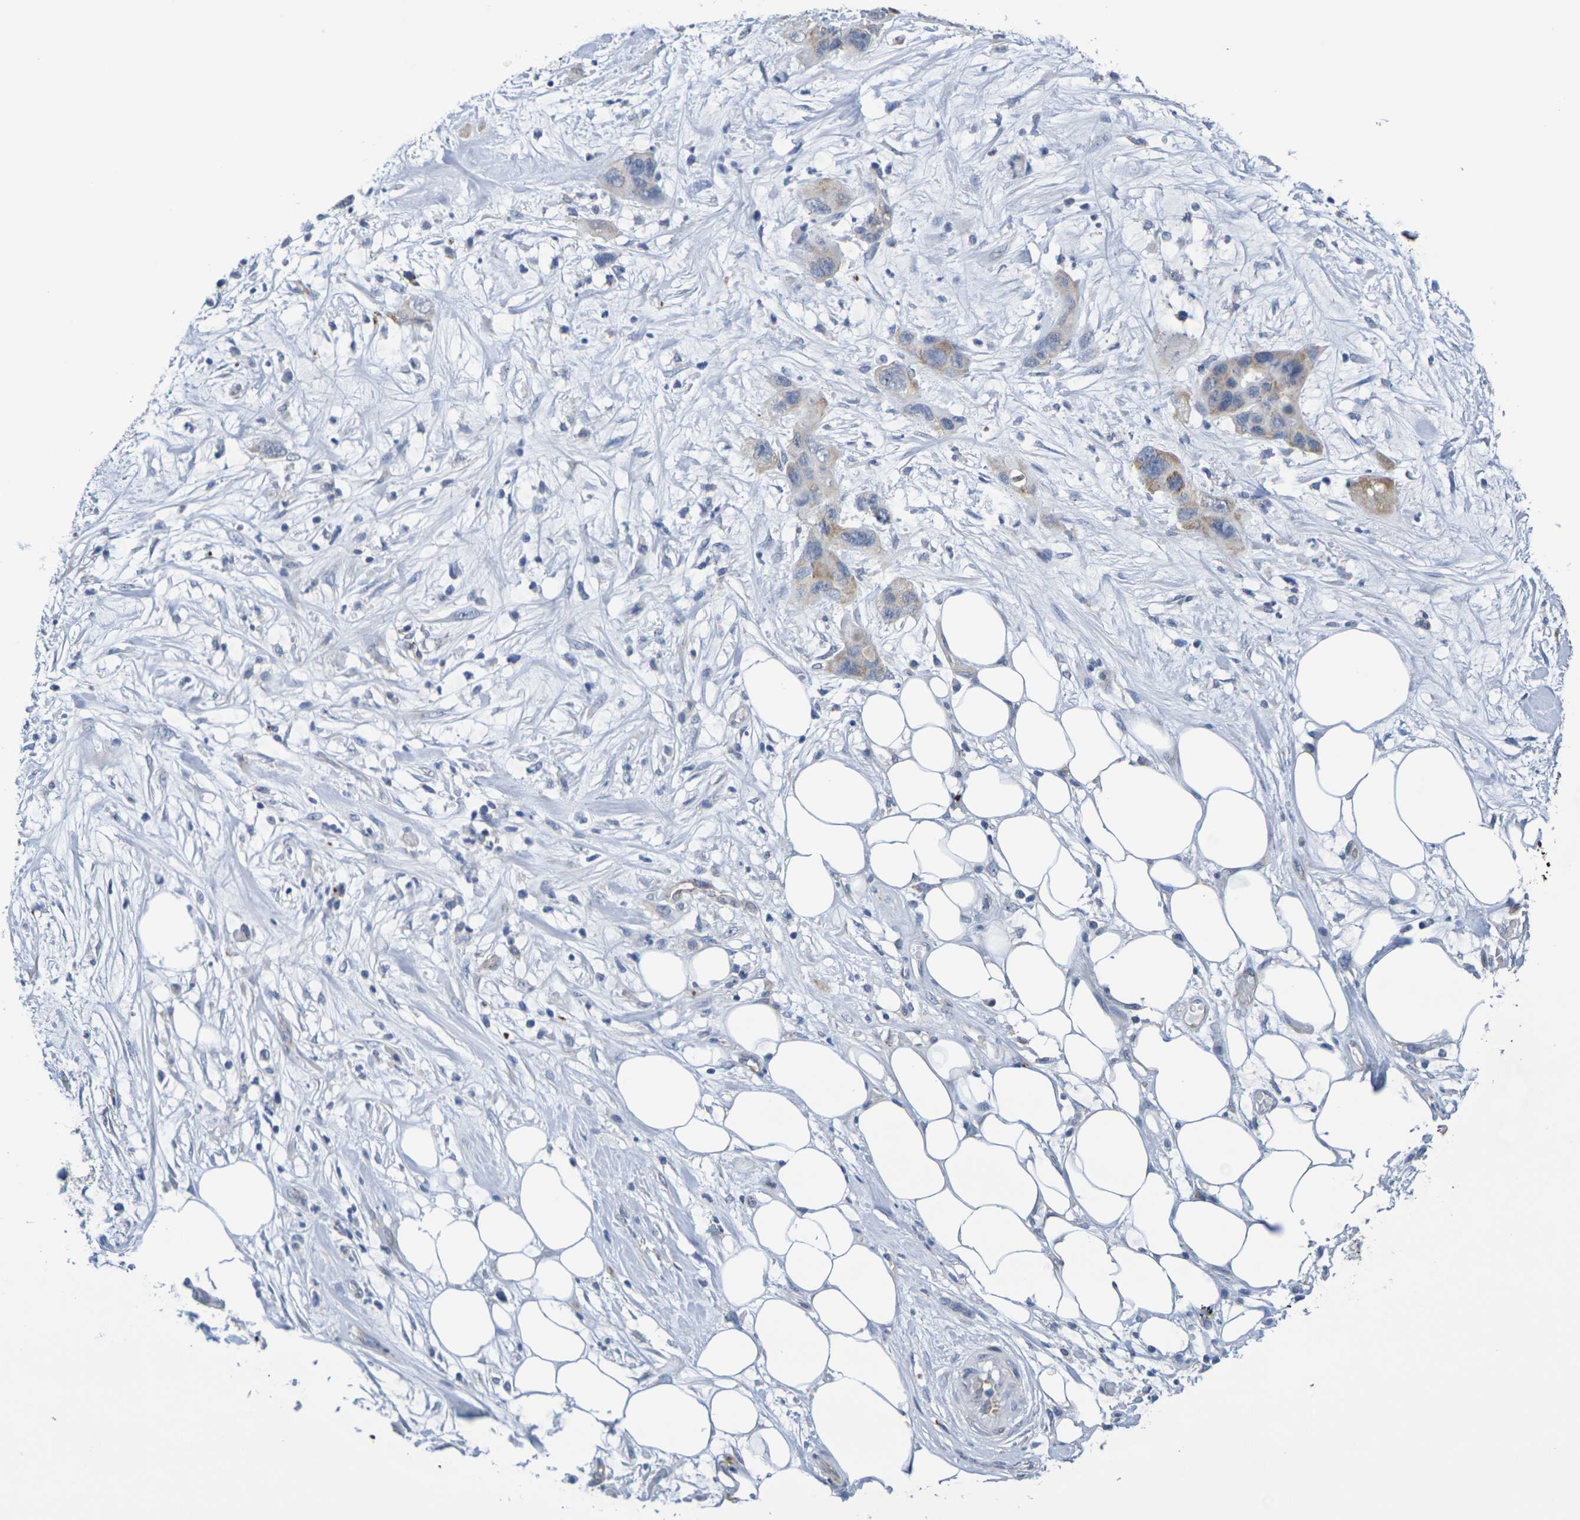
{"staining": {"intensity": "weak", "quantity": "25%-75%", "location": "cytoplasmic/membranous"}, "tissue": "pancreatic cancer", "cell_type": "Tumor cells", "image_type": "cancer", "snomed": [{"axis": "morphology", "description": "Adenocarcinoma, NOS"}, {"axis": "topography", "description": "Pancreas"}], "caption": "Protein analysis of pancreatic adenocarcinoma tissue demonstrates weak cytoplasmic/membranous expression in about 25%-75% of tumor cells. (DAB (3,3'-diaminobenzidine) = brown stain, brightfield microscopy at high magnification).", "gene": "CHRNB1", "patient": {"sex": "female", "age": 71}}